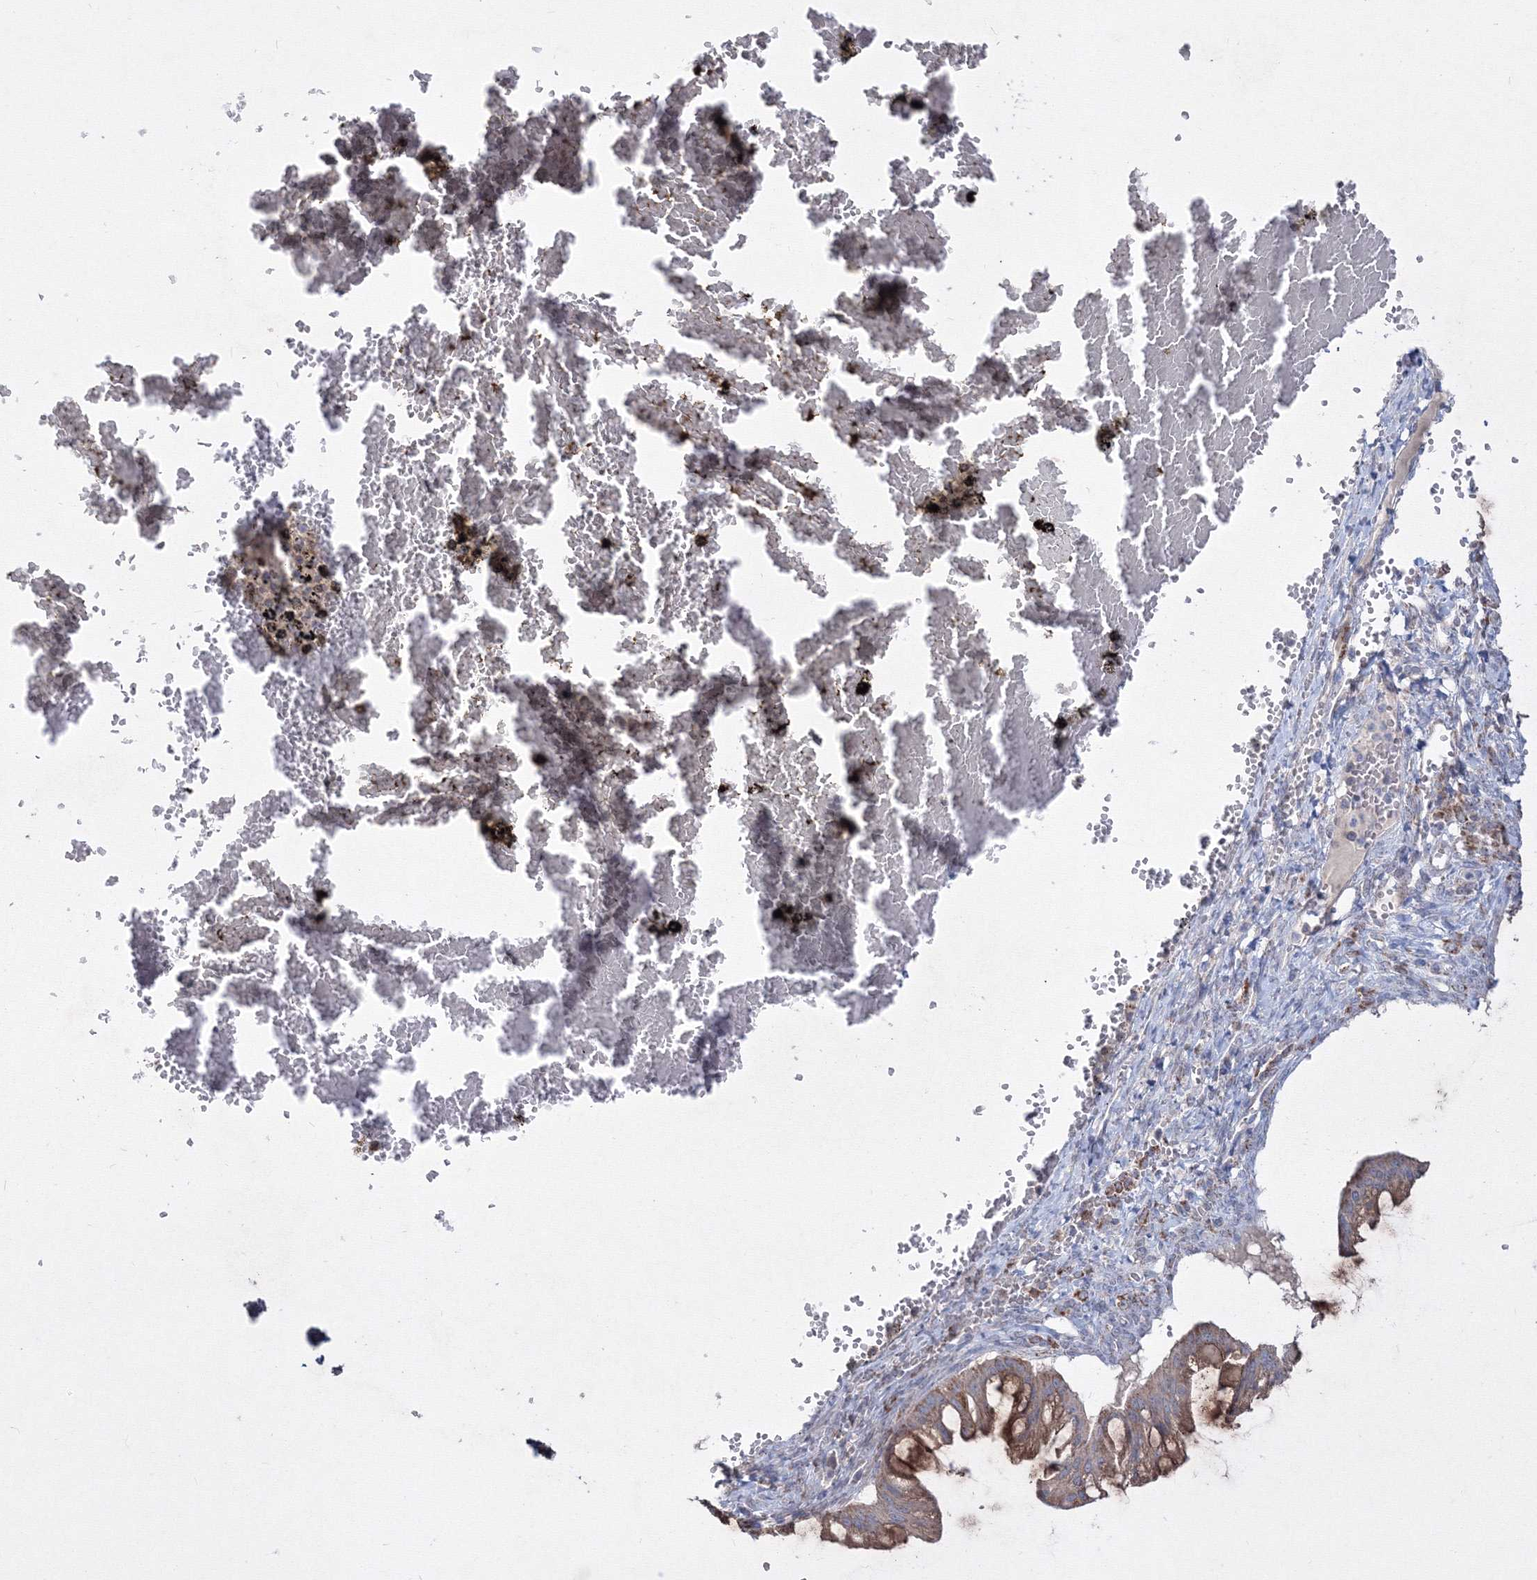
{"staining": {"intensity": "moderate", "quantity": ">75%", "location": "cytoplasmic/membranous"}, "tissue": "ovarian cancer", "cell_type": "Tumor cells", "image_type": "cancer", "snomed": [{"axis": "morphology", "description": "Cystadenocarcinoma, mucinous, NOS"}, {"axis": "topography", "description": "Ovary"}], "caption": "A high-resolution histopathology image shows immunohistochemistry (IHC) staining of ovarian cancer, which exhibits moderate cytoplasmic/membranous expression in approximately >75% of tumor cells.", "gene": "GRSF1", "patient": {"sex": "female", "age": 73}}